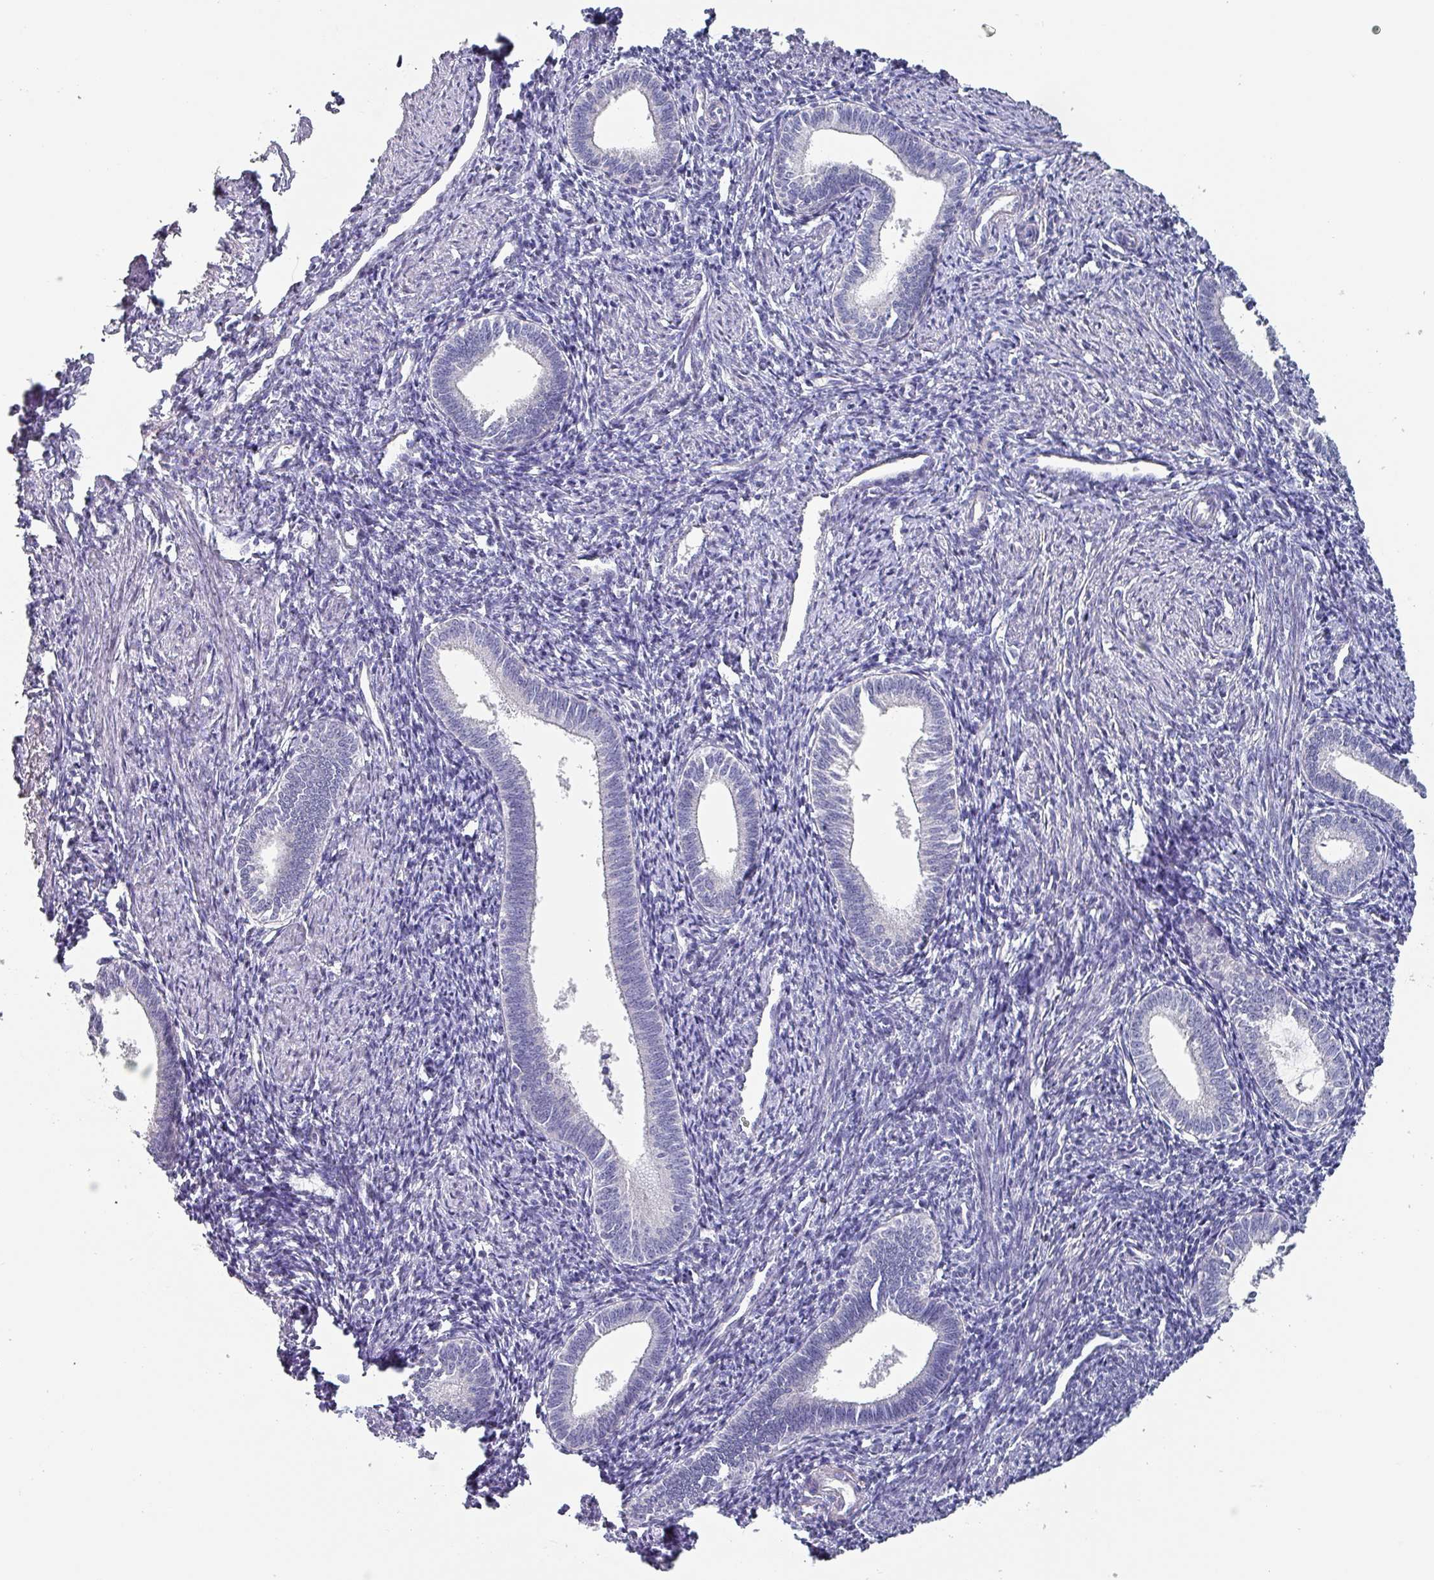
{"staining": {"intensity": "negative", "quantity": "none", "location": "none"}, "tissue": "endometrium", "cell_type": "Cells in endometrial stroma", "image_type": "normal", "snomed": [{"axis": "morphology", "description": "Normal tissue, NOS"}, {"axis": "topography", "description": "Endometrium"}], "caption": "High power microscopy micrograph of an IHC histopathology image of benign endometrium, revealing no significant expression in cells in endometrial stroma. Nuclei are stained in blue.", "gene": "INS", "patient": {"sex": "female", "age": 41}}